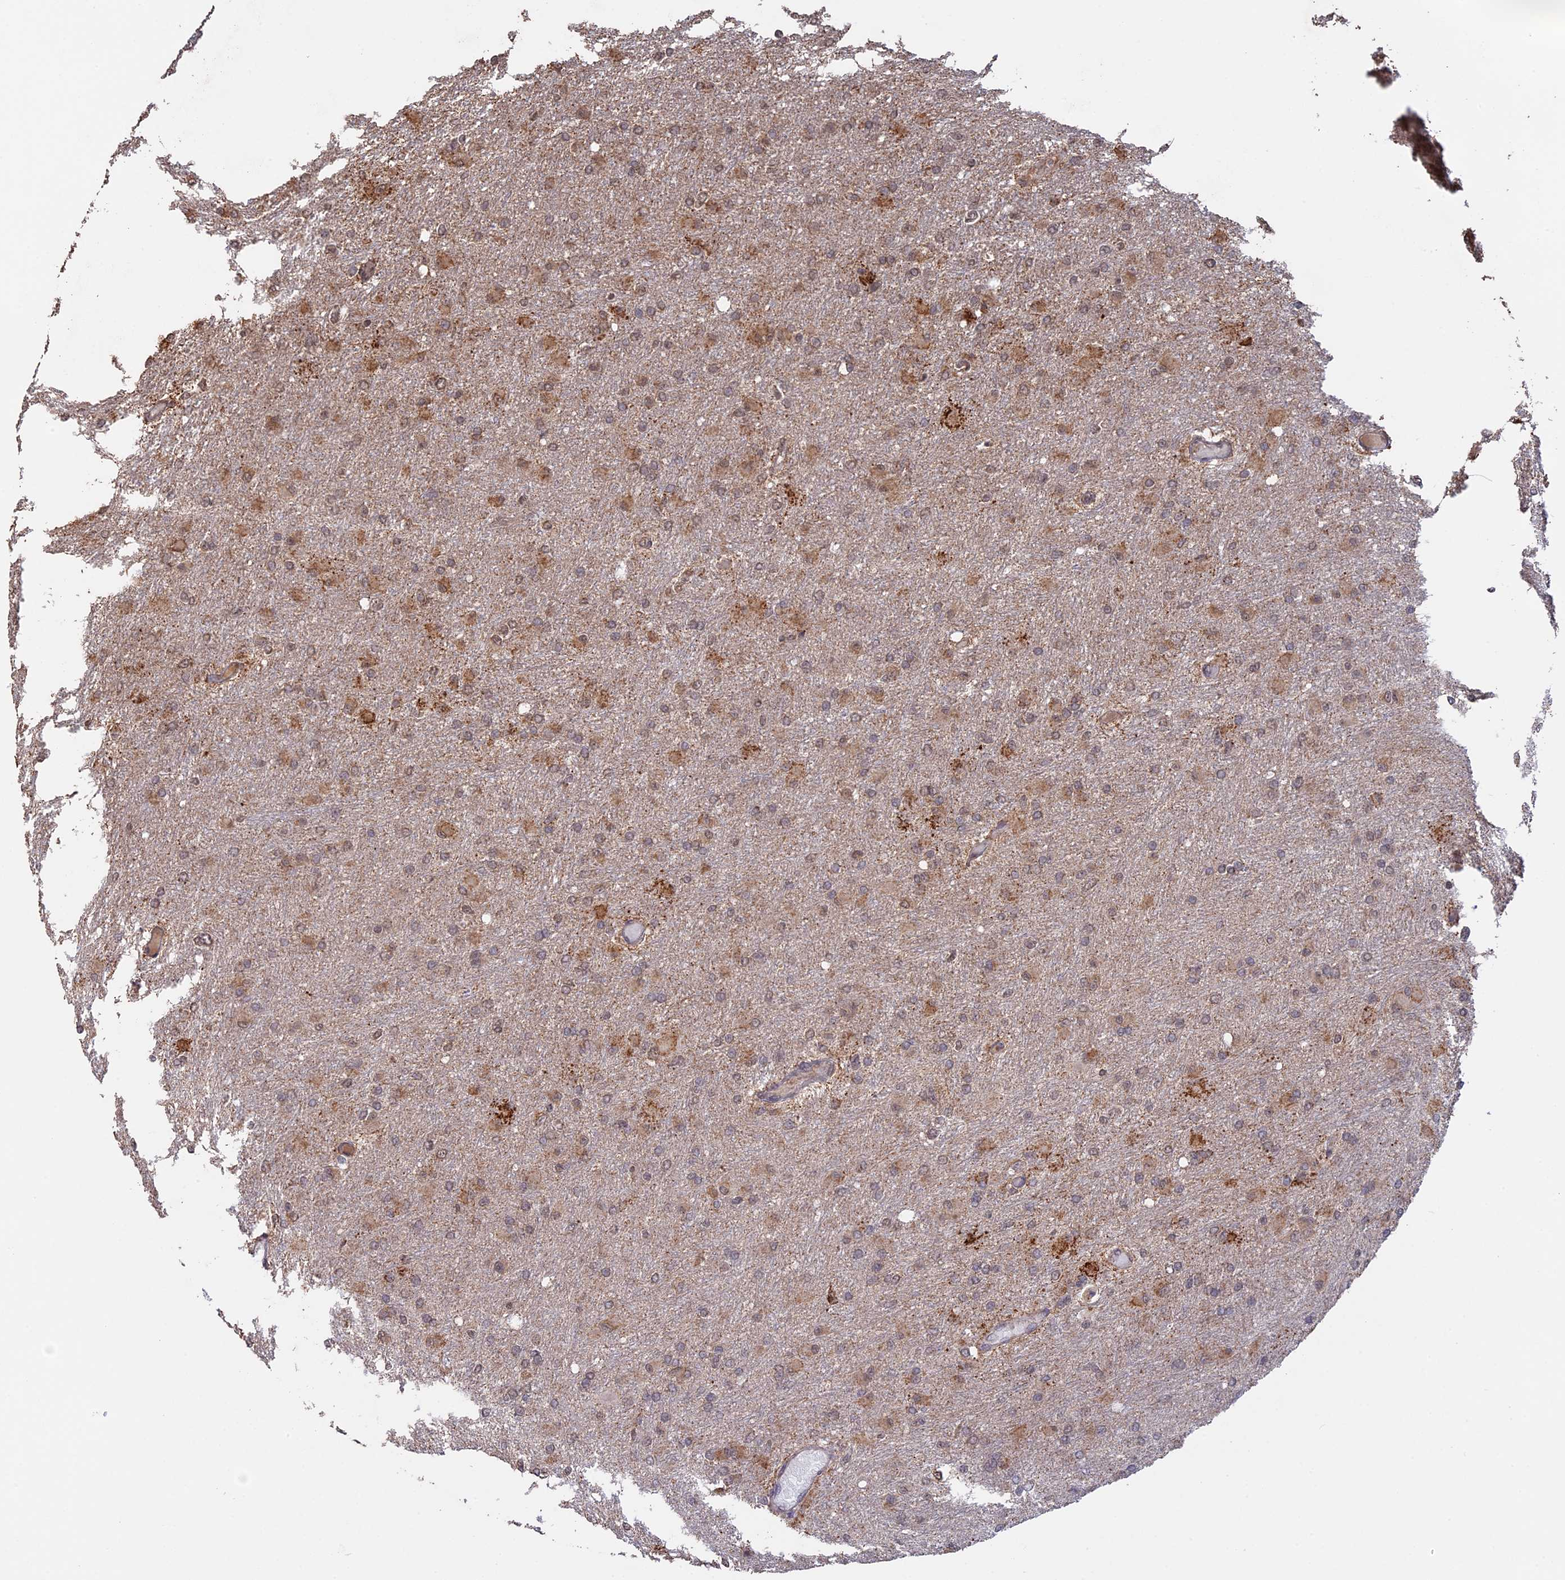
{"staining": {"intensity": "moderate", "quantity": "<25%", "location": "cytoplasmic/membranous"}, "tissue": "glioma", "cell_type": "Tumor cells", "image_type": "cancer", "snomed": [{"axis": "morphology", "description": "Glioma, malignant, High grade"}, {"axis": "topography", "description": "Cerebral cortex"}], "caption": "Glioma stained for a protein exhibits moderate cytoplasmic/membranous positivity in tumor cells.", "gene": "FAM210B", "patient": {"sex": "female", "age": 36}}